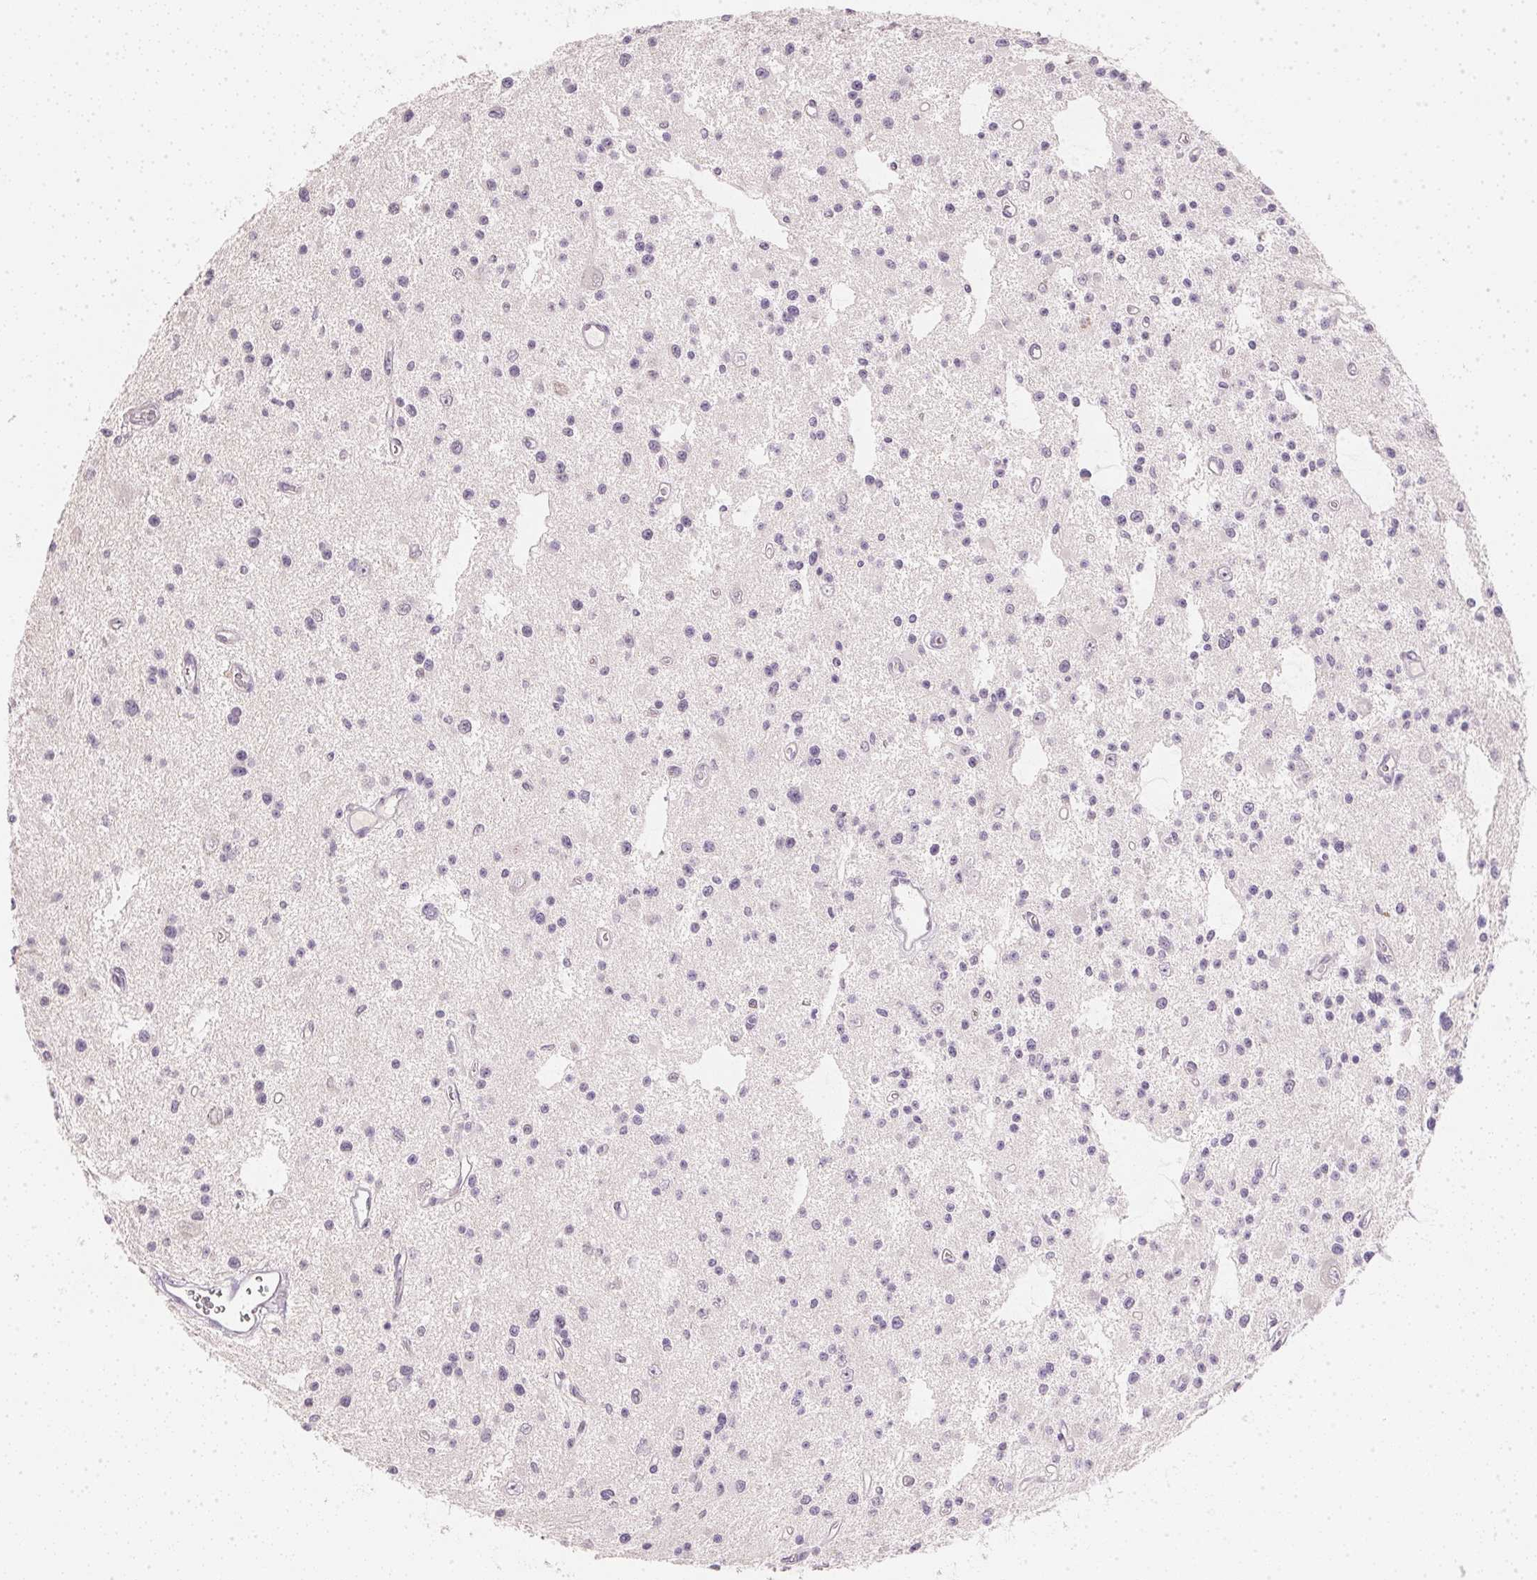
{"staining": {"intensity": "negative", "quantity": "none", "location": "none"}, "tissue": "glioma", "cell_type": "Tumor cells", "image_type": "cancer", "snomed": [{"axis": "morphology", "description": "Glioma, malignant, Low grade"}, {"axis": "topography", "description": "Brain"}], "caption": "This micrograph is of glioma stained with immunohistochemistry (IHC) to label a protein in brown with the nuclei are counter-stained blue. There is no staining in tumor cells. (Immunohistochemistry (ihc), brightfield microscopy, high magnification).", "gene": "DHCR24", "patient": {"sex": "male", "age": 43}}